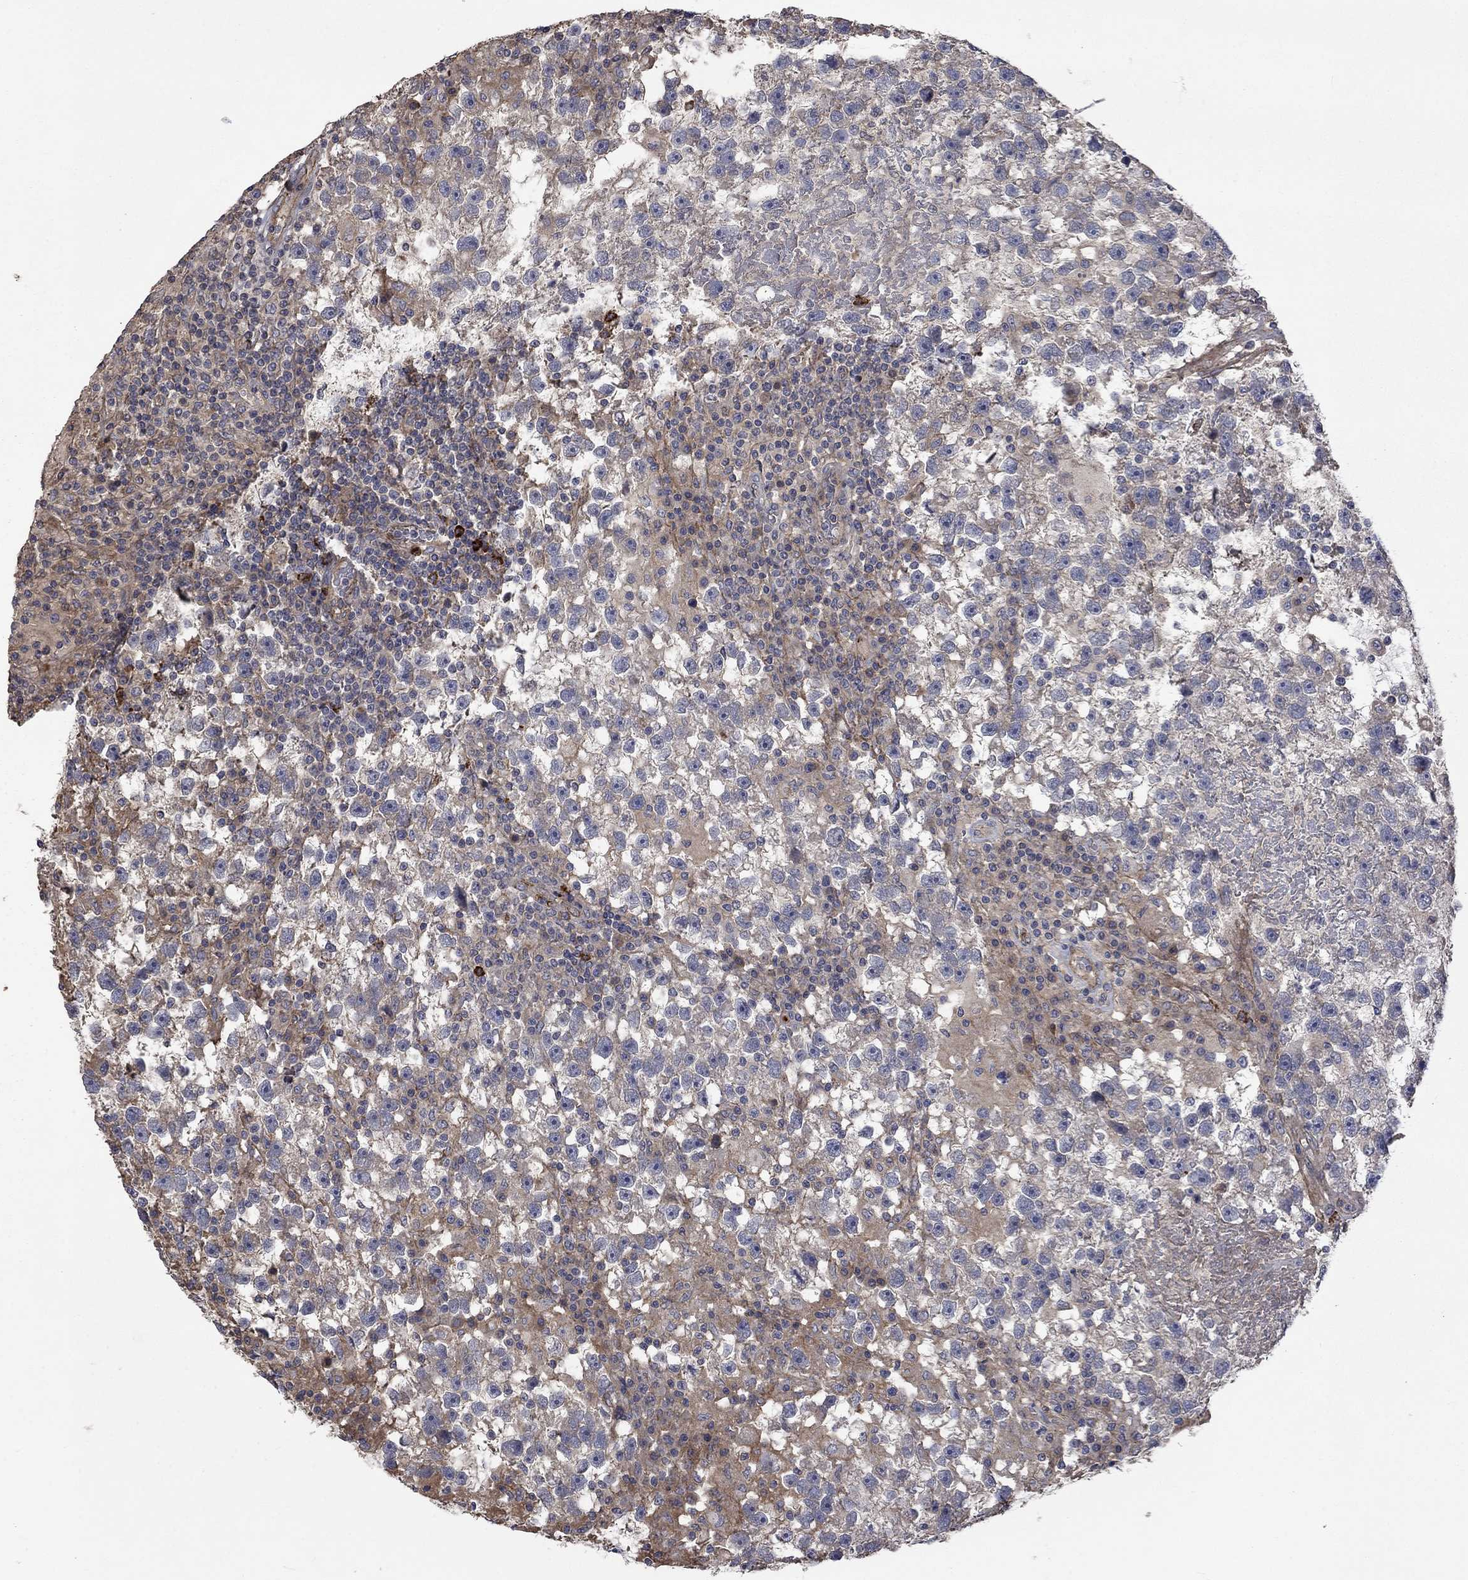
{"staining": {"intensity": "negative", "quantity": "none", "location": "none"}, "tissue": "testis cancer", "cell_type": "Tumor cells", "image_type": "cancer", "snomed": [{"axis": "morphology", "description": "Seminoma, NOS"}, {"axis": "topography", "description": "Testis"}], "caption": "High power microscopy histopathology image of an IHC histopathology image of testis cancer, revealing no significant expression in tumor cells.", "gene": "VCAN", "patient": {"sex": "male", "age": 47}}